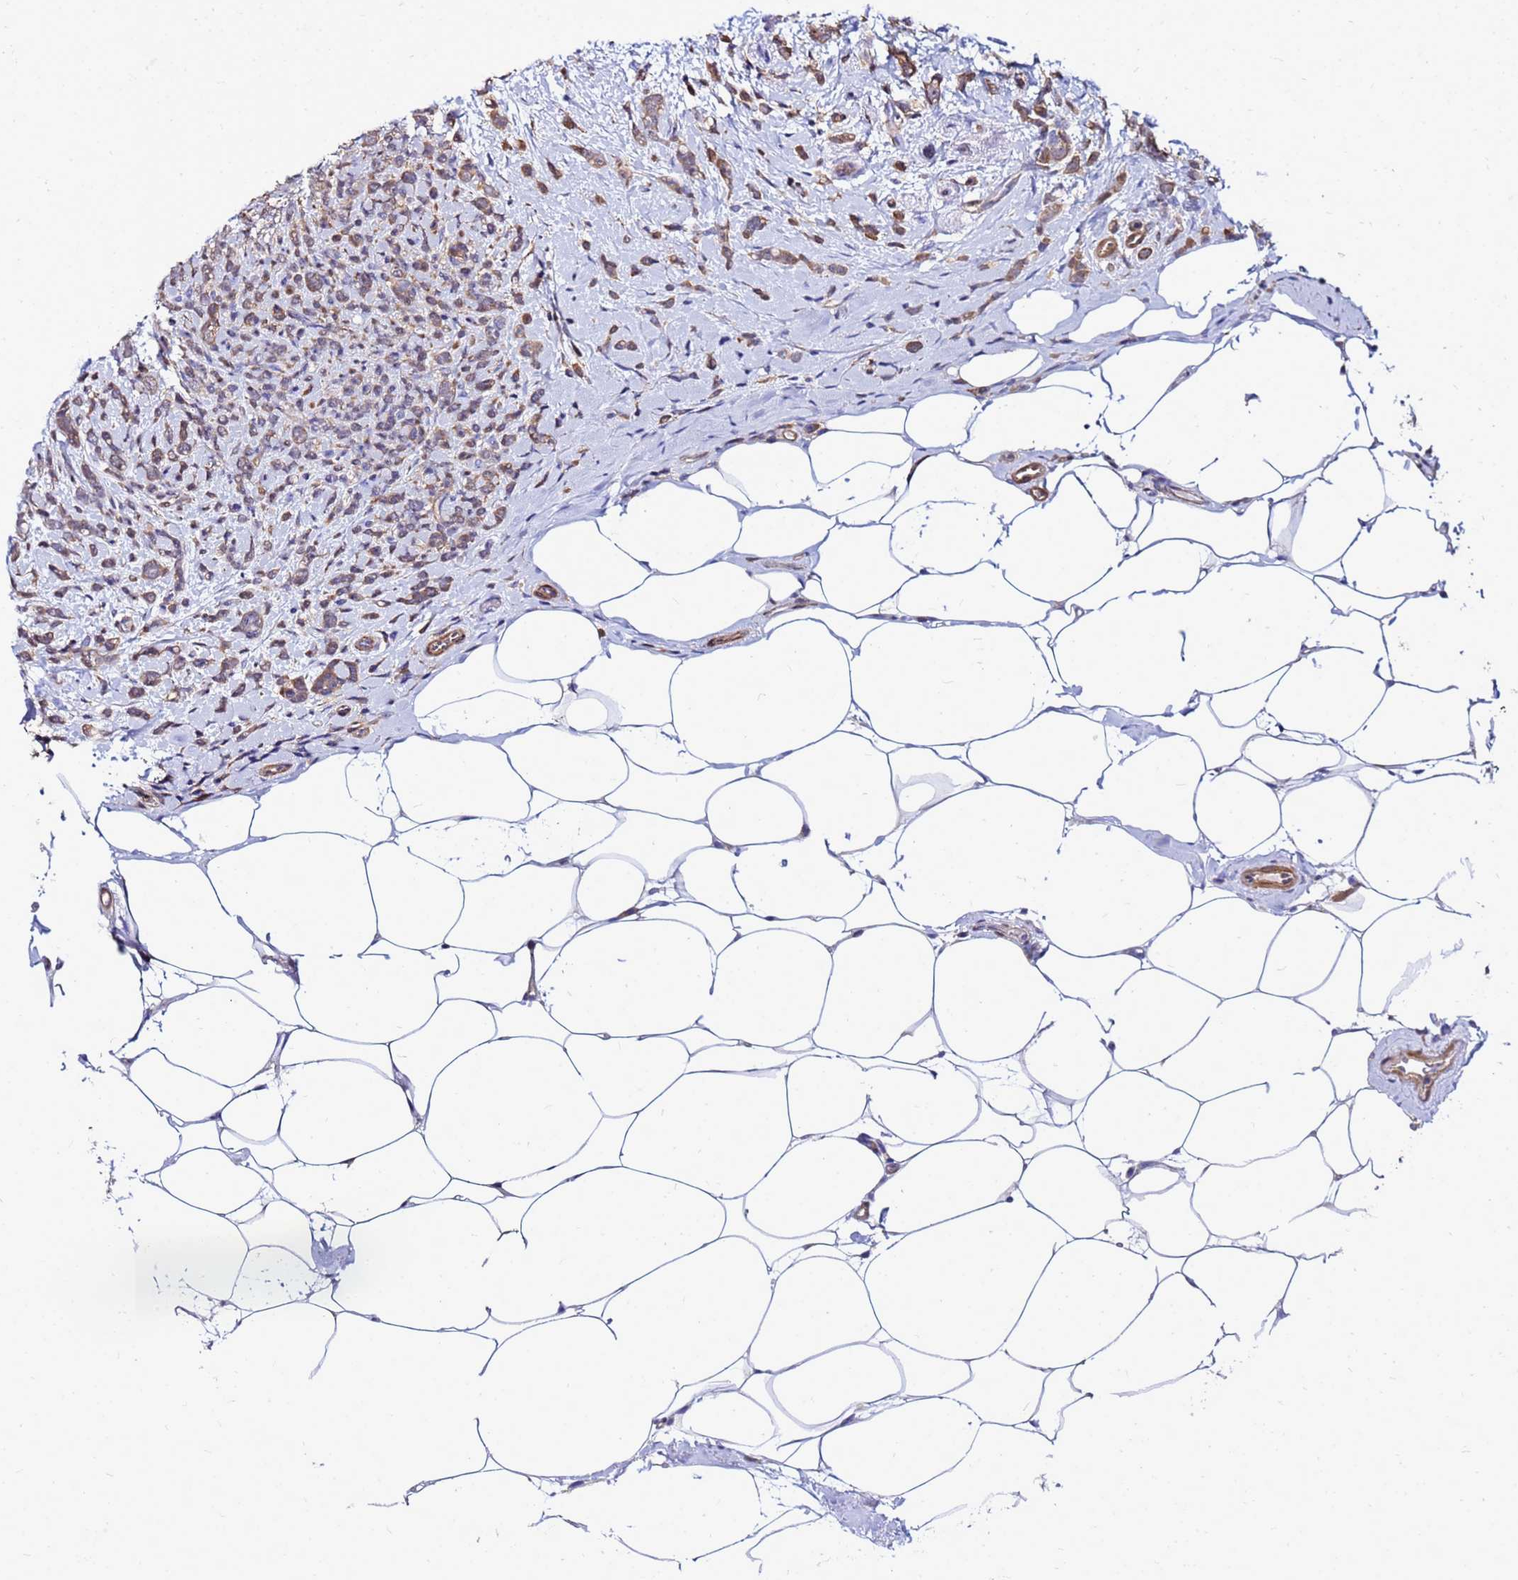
{"staining": {"intensity": "weak", "quantity": ">75%", "location": "cytoplasmic/membranous"}, "tissue": "breast cancer", "cell_type": "Tumor cells", "image_type": "cancer", "snomed": [{"axis": "morphology", "description": "Lobular carcinoma"}, {"axis": "topography", "description": "Breast"}], "caption": "Human breast cancer stained for a protein (brown) demonstrates weak cytoplasmic/membranous positive expression in approximately >75% of tumor cells.", "gene": "DBNDD2", "patient": {"sex": "female", "age": 58}}